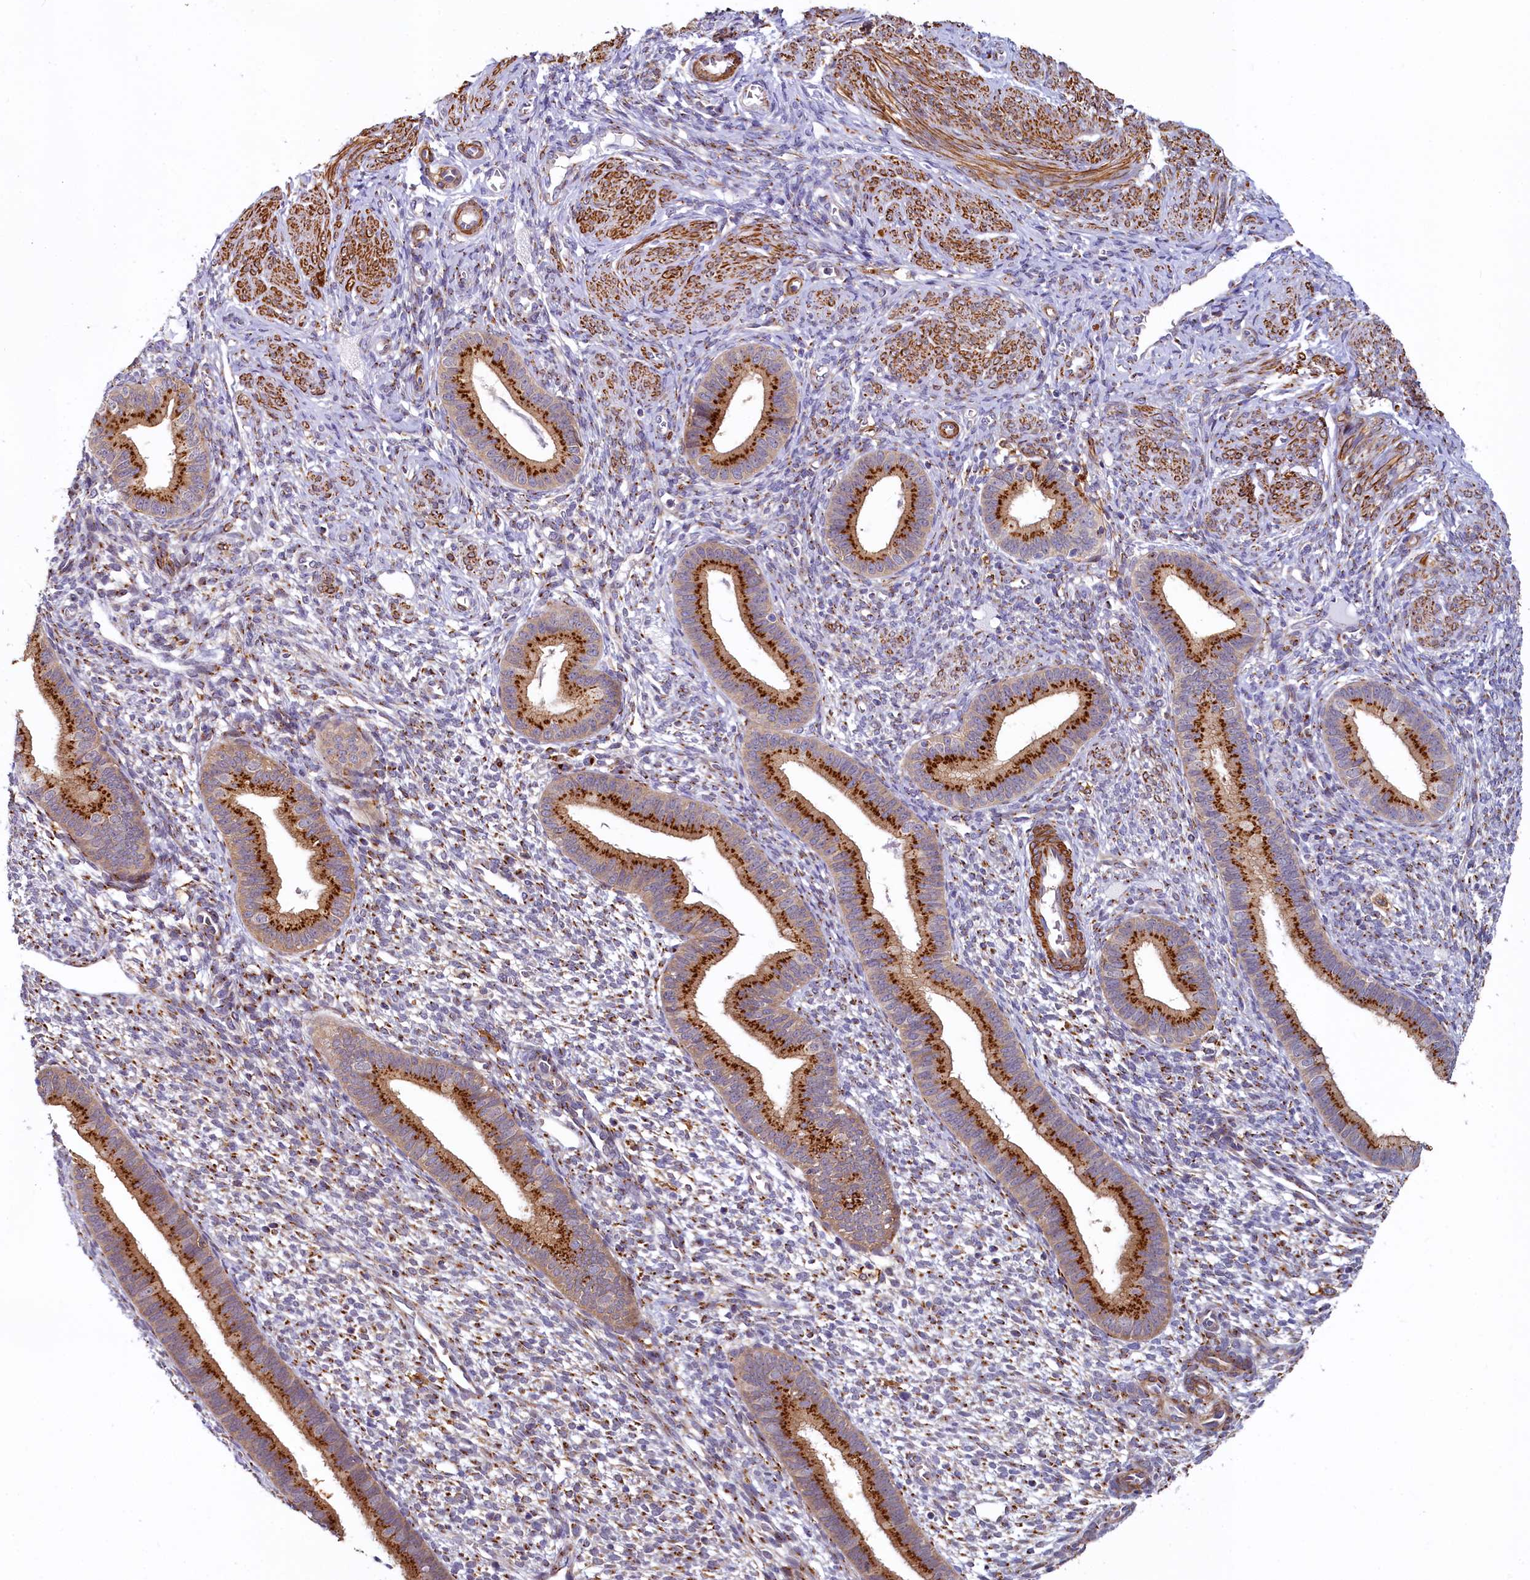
{"staining": {"intensity": "moderate", "quantity": "25%-75%", "location": "cytoplasmic/membranous"}, "tissue": "endometrium", "cell_type": "Cells in endometrial stroma", "image_type": "normal", "snomed": [{"axis": "morphology", "description": "Normal tissue, NOS"}, {"axis": "topography", "description": "Endometrium"}], "caption": "Protein expression analysis of normal endometrium exhibits moderate cytoplasmic/membranous staining in approximately 25%-75% of cells in endometrial stroma.", "gene": "BET1L", "patient": {"sex": "female", "age": 46}}